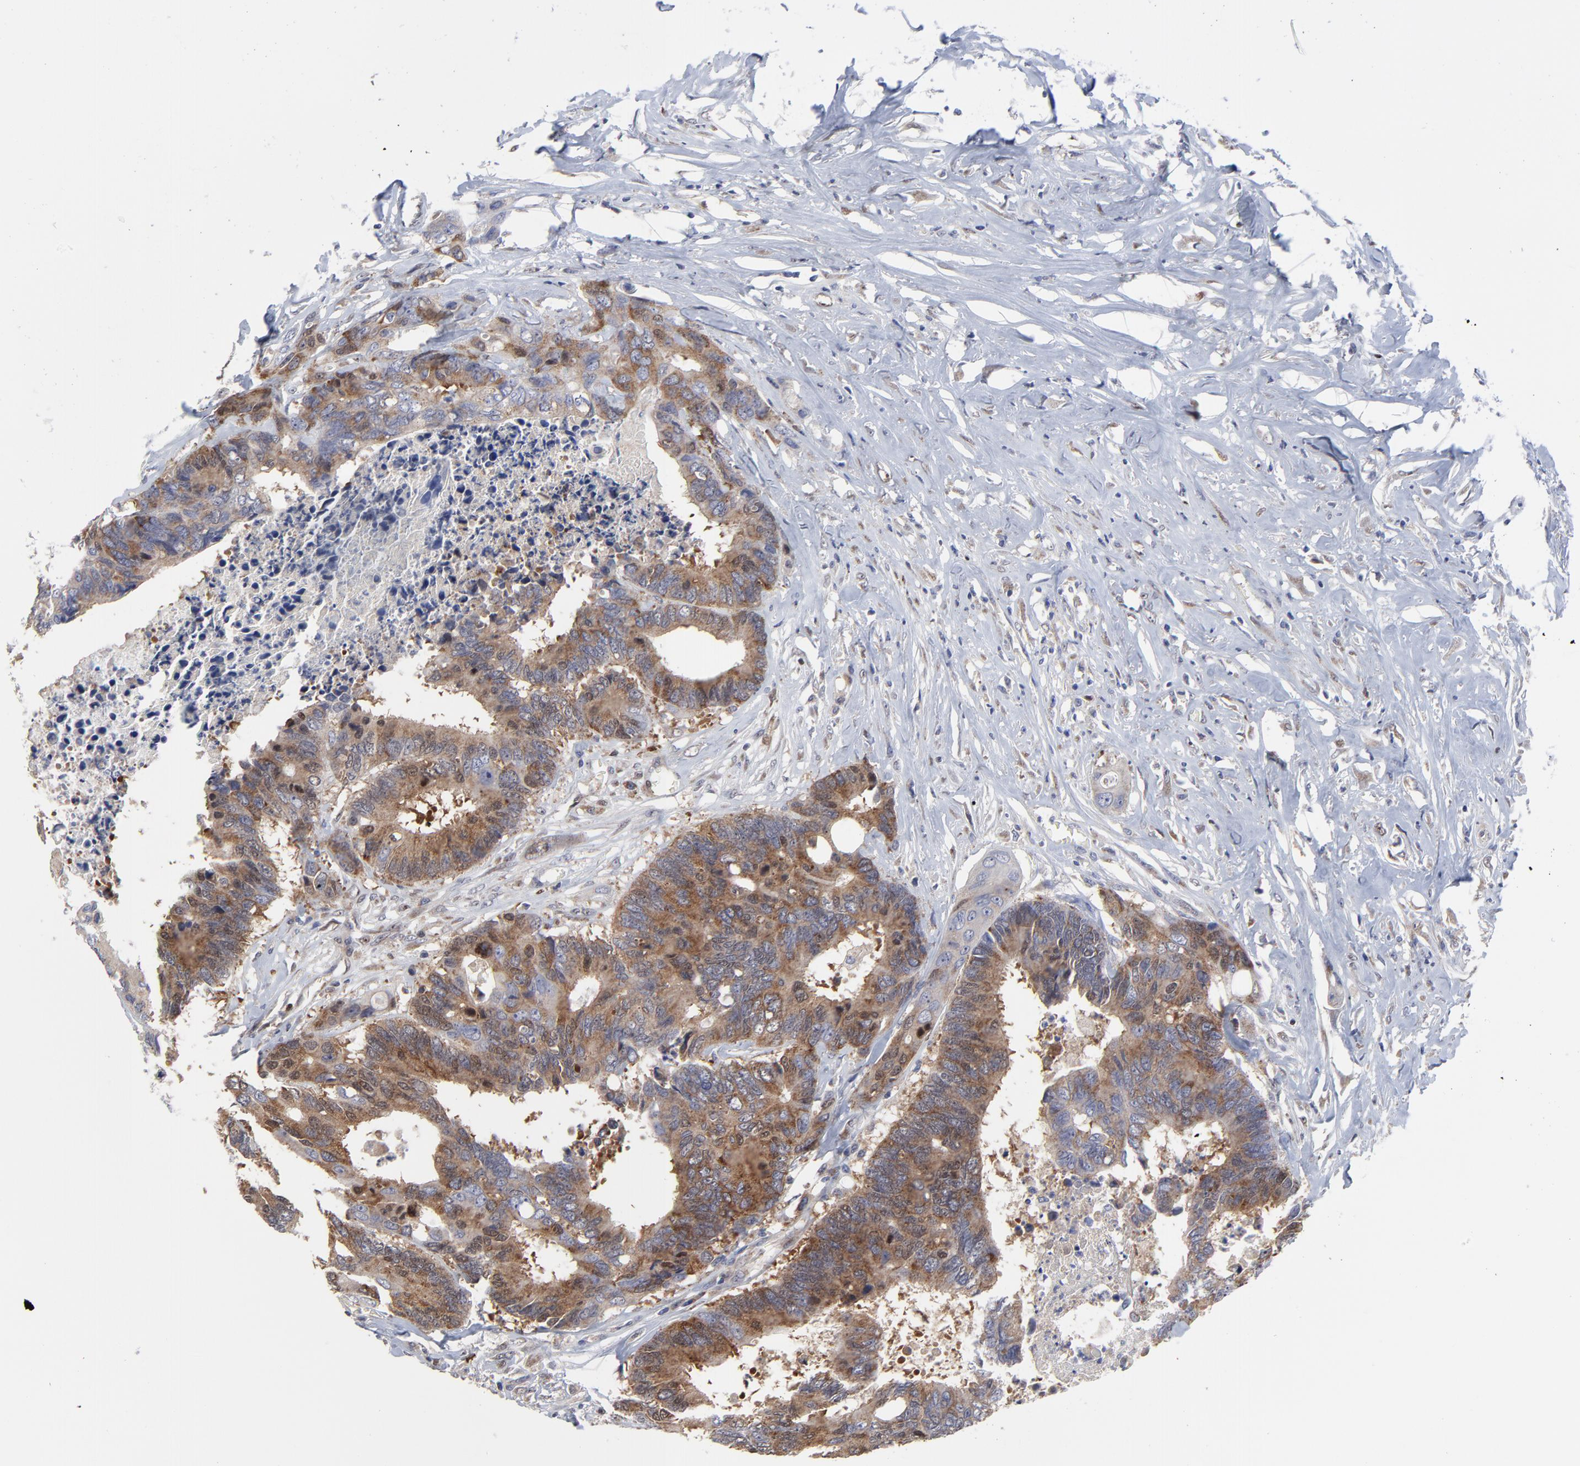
{"staining": {"intensity": "moderate", "quantity": ">75%", "location": "cytoplasmic/membranous"}, "tissue": "colorectal cancer", "cell_type": "Tumor cells", "image_type": "cancer", "snomed": [{"axis": "morphology", "description": "Adenocarcinoma, NOS"}, {"axis": "topography", "description": "Rectum"}], "caption": "There is medium levels of moderate cytoplasmic/membranous positivity in tumor cells of adenocarcinoma (colorectal), as demonstrated by immunohistochemical staining (brown color).", "gene": "NCAPH", "patient": {"sex": "male", "age": 55}}